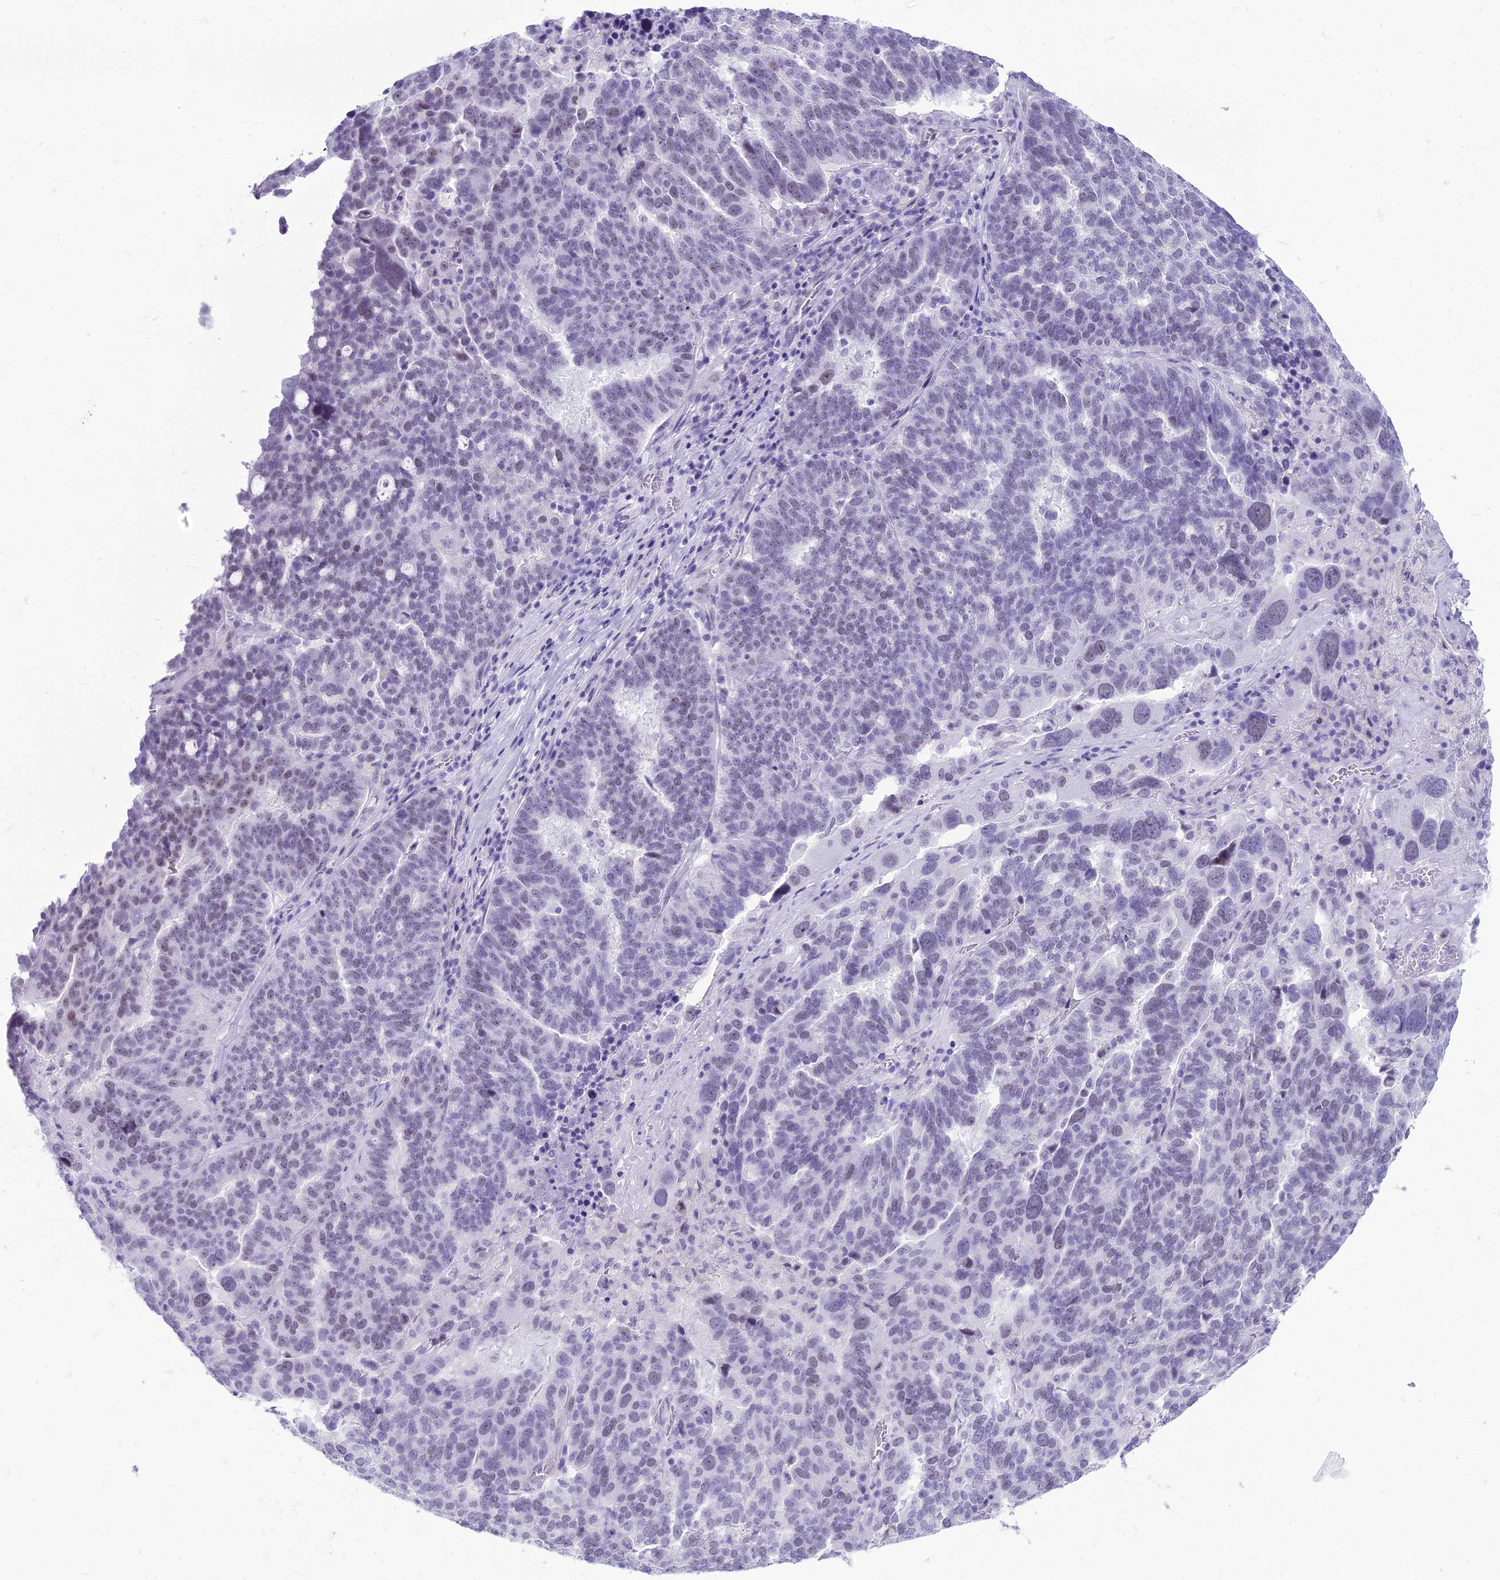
{"staining": {"intensity": "weak", "quantity": "<25%", "location": "nuclear"}, "tissue": "ovarian cancer", "cell_type": "Tumor cells", "image_type": "cancer", "snomed": [{"axis": "morphology", "description": "Cystadenocarcinoma, serous, NOS"}, {"axis": "topography", "description": "Ovary"}], "caption": "Image shows no significant protein positivity in tumor cells of ovarian cancer (serous cystadenocarcinoma).", "gene": "DHX40", "patient": {"sex": "female", "age": 59}}